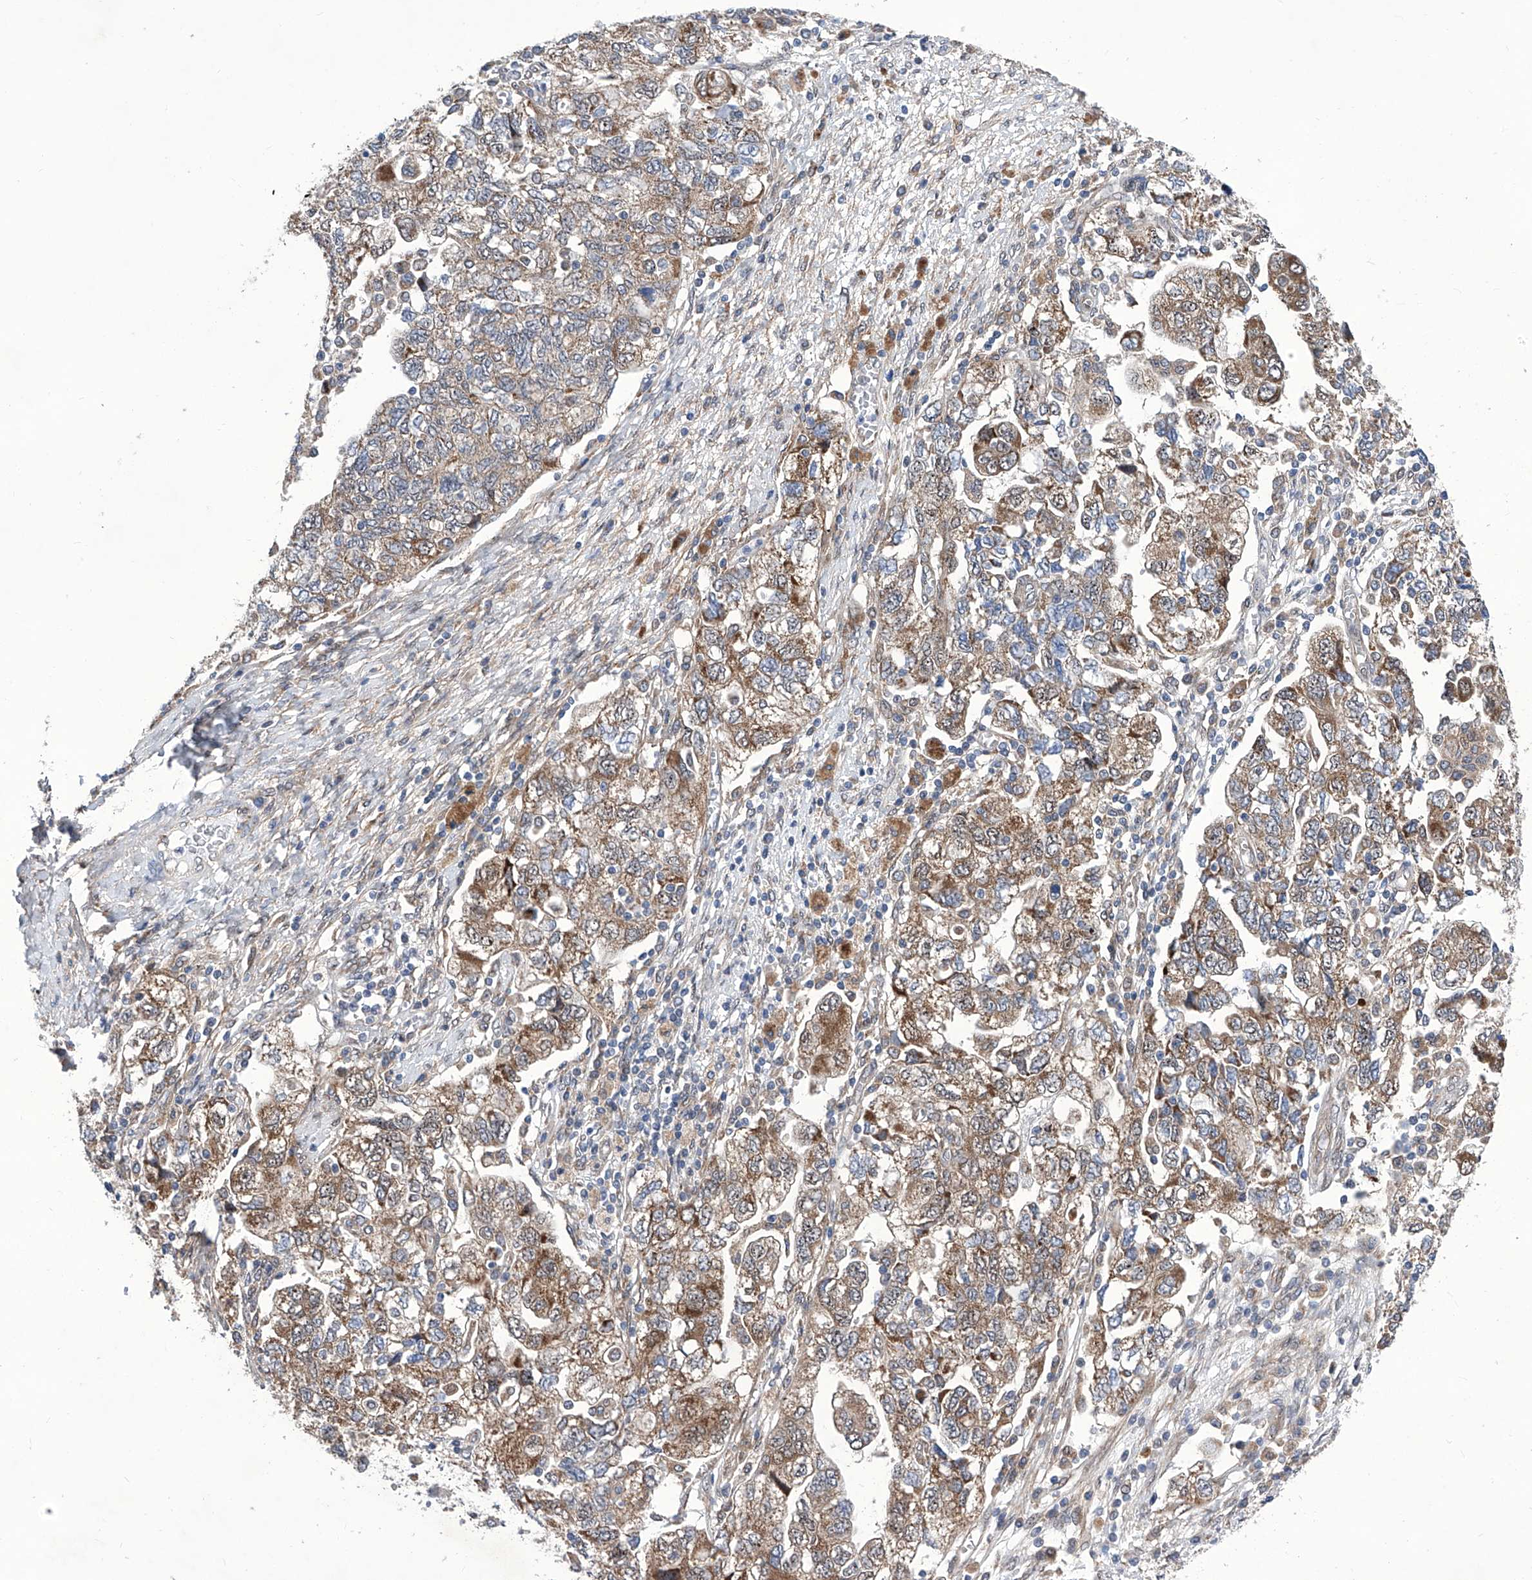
{"staining": {"intensity": "moderate", "quantity": ">75%", "location": "cytoplasmic/membranous"}, "tissue": "ovarian cancer", "cell_type": "Tumor cells", "image_type": "cancer", "snomed": [{"axis": "morphology", "description": "Carcinoma, NOS"}, {"axis": "morphology", "description": "Cystadenocarcinoma, serous, NOS"}, {"axis": "topography", "description": "Ovary"}], "caption": "Moderate cytoplasmic/membranous protein staining is seen in approximately >75% of tumor cells in ovarian serous cystadenocarcinoma.", "gene": "KTI12", "patient": {"sex": "female", "age": 69}}